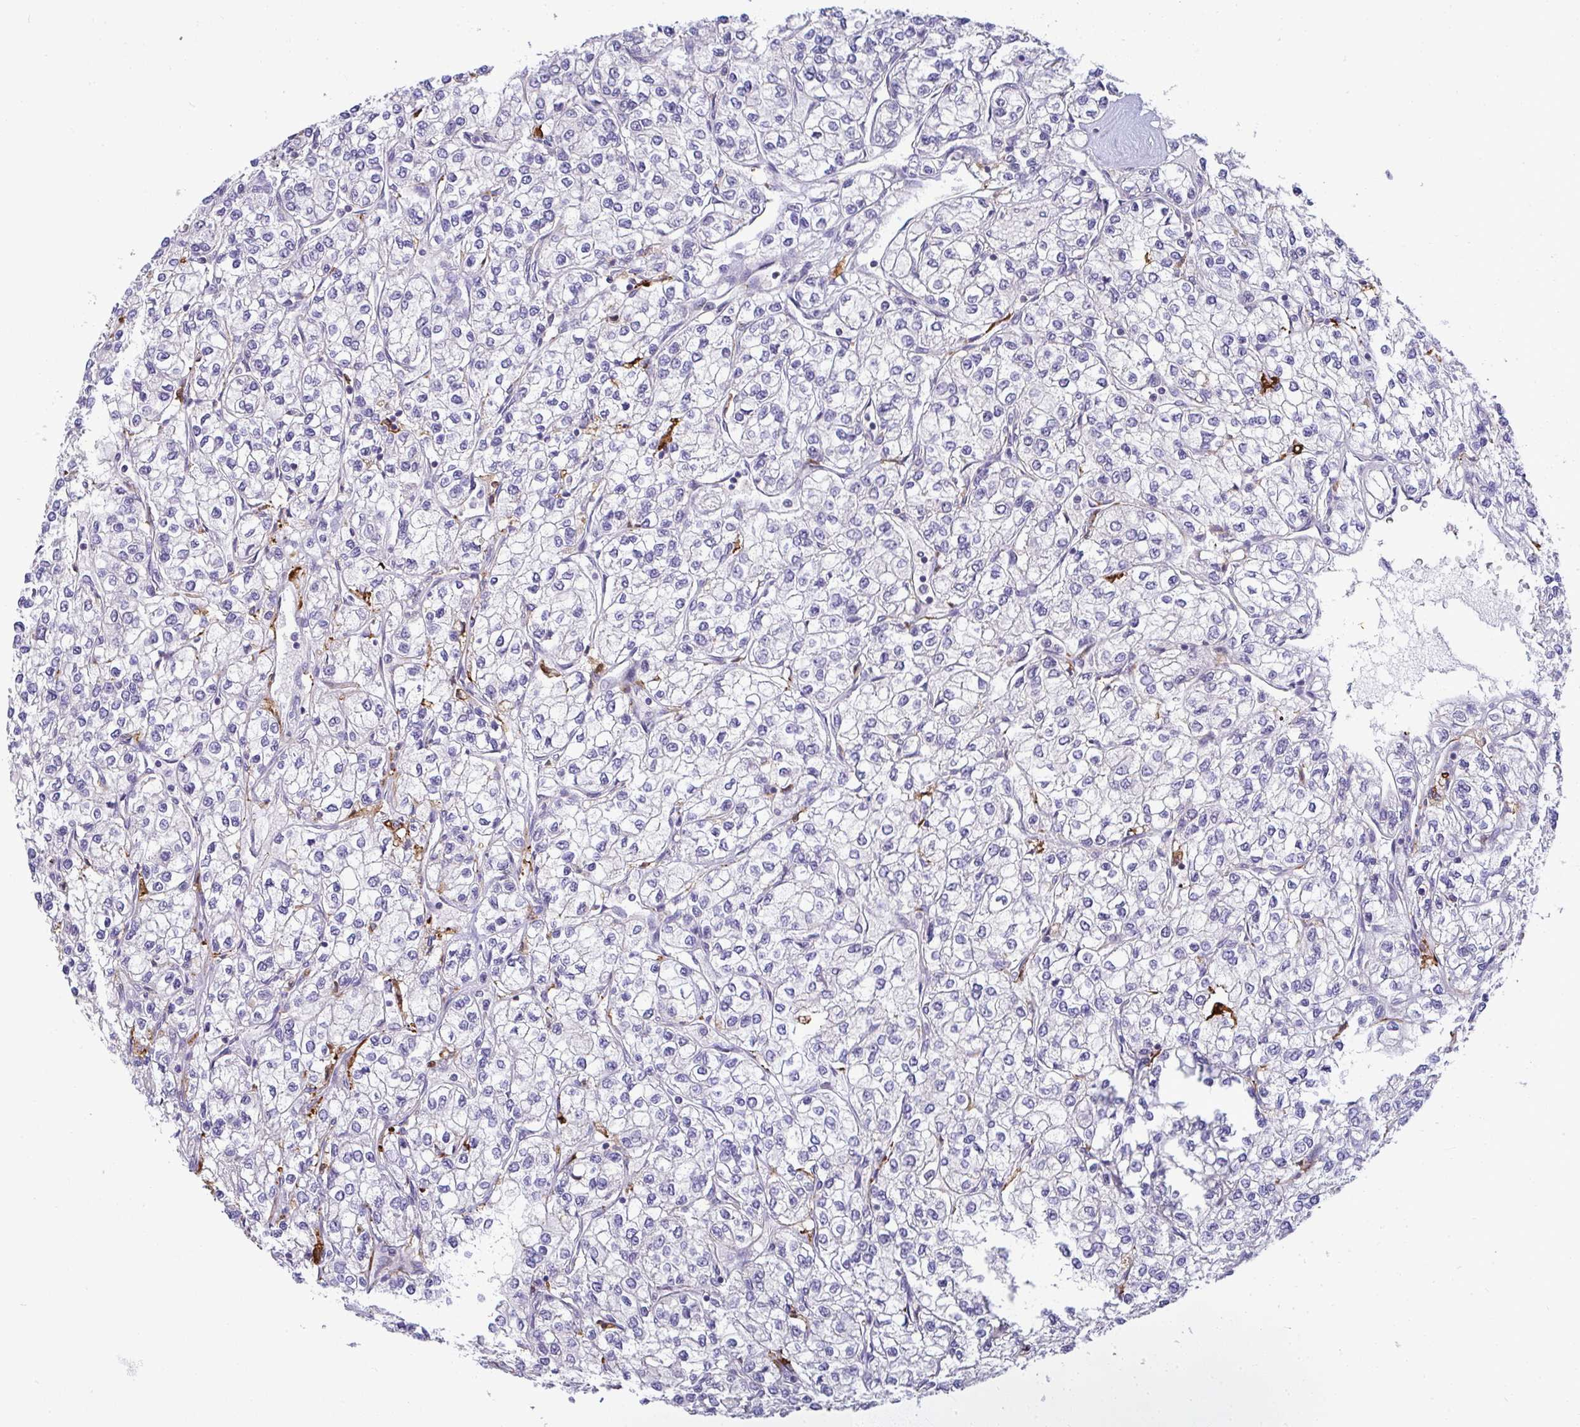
{"staining": {"intensity": "negative", "quantity": "none", "location": "none"}, "tissue": "renal cancer", "cell_type": "Tumor cells", "image_type": "cancer", "snomed": [{"axis": "morphology", "description": "Adenocarcinoma, NOS"}, {"axis": "topography", "description": "Kidney"}], "caption": "This is an IHC histopathology image of human adenocarcinoma (renal). There is no expression in tumor cells.", "gene": "SRRM4", "patient": {"sex": "male", "age": 80}}